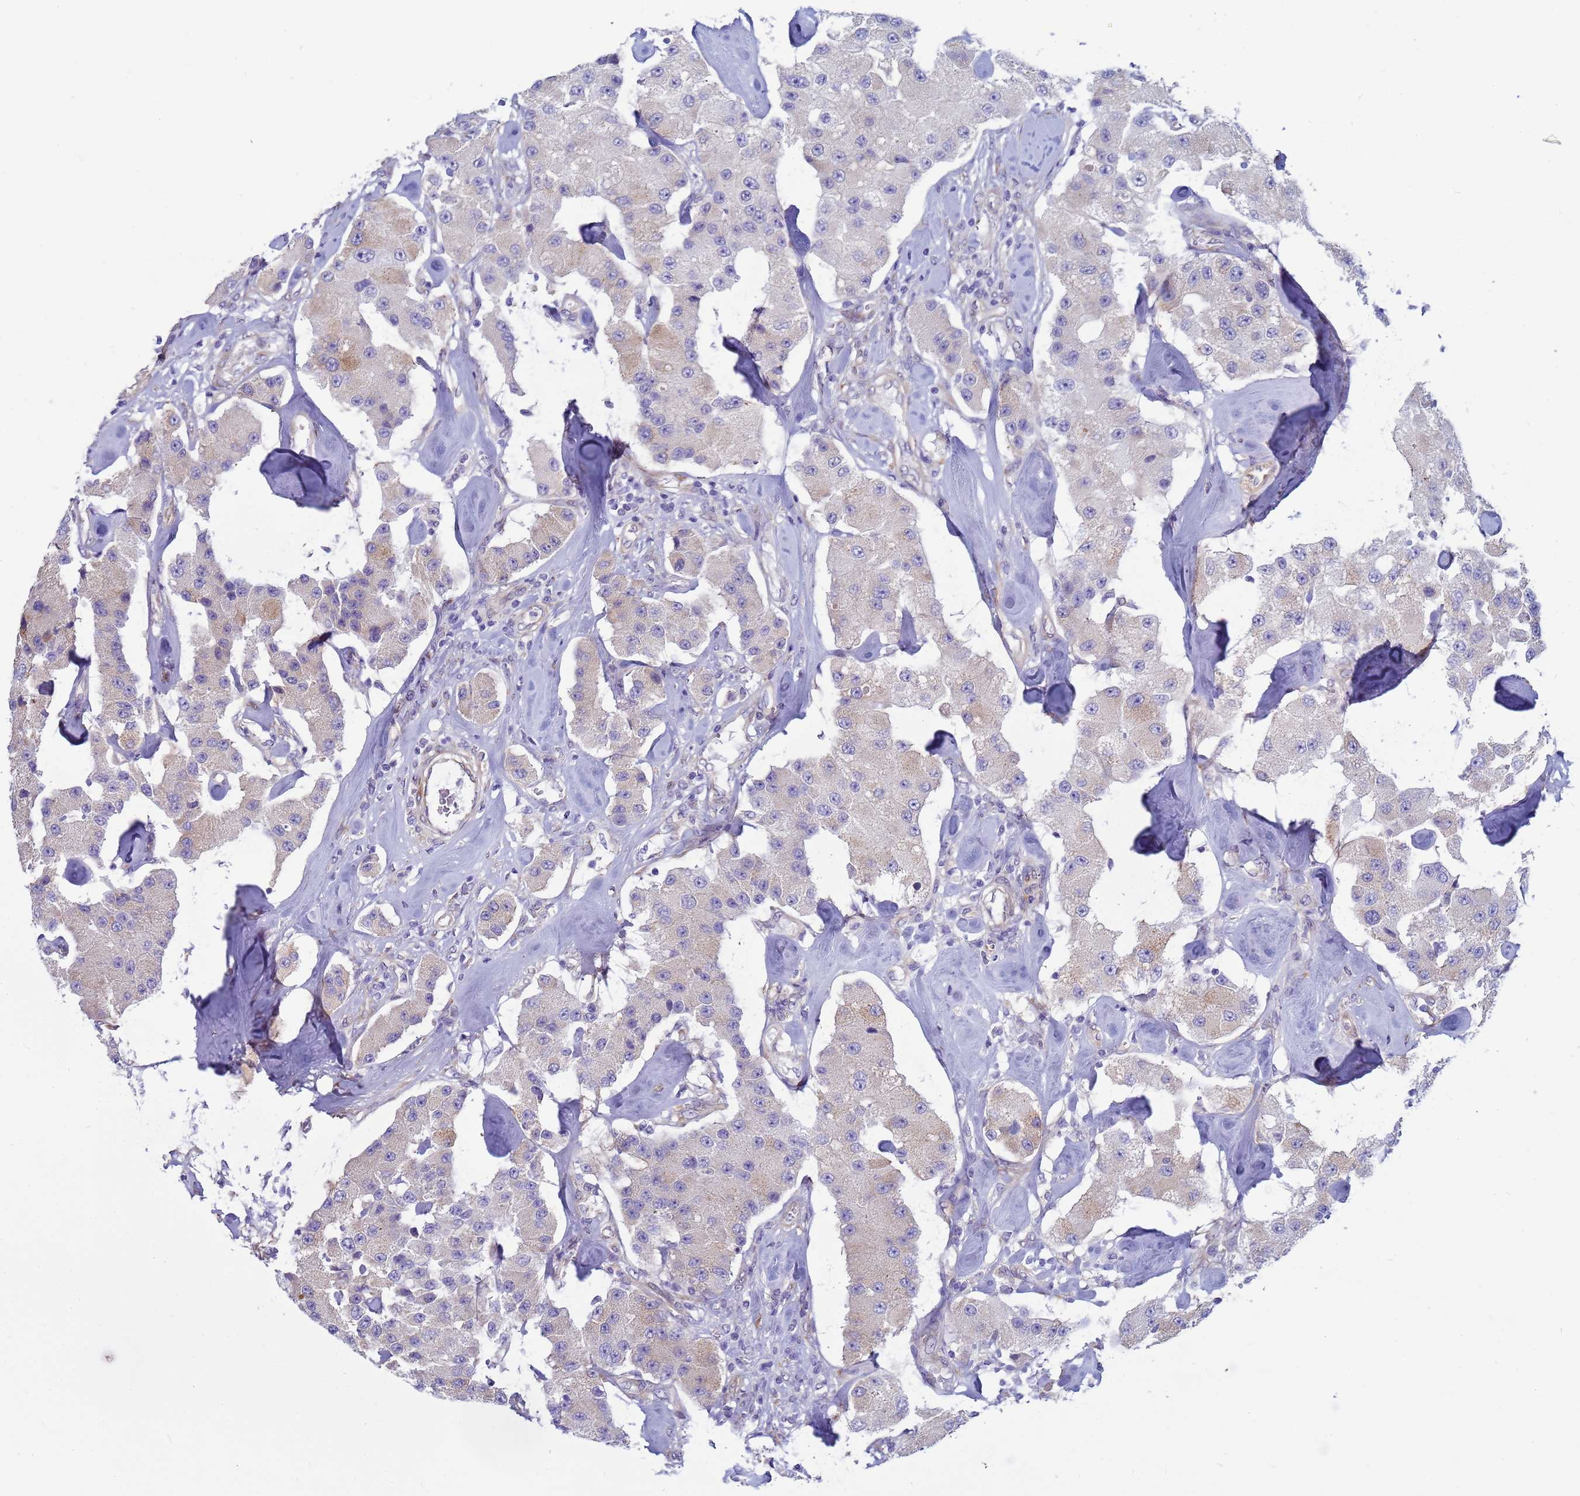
{"staining": {"intensity": "weak", "quantity": "<25%", "location": "cytoplasmic/membranous"}, "tissue": "carcinoid", "cell_type": "Tumor cells", "image_type": "cancer", "snomed": [{"axis": "morphology", "description": "Carcinoid, malignant, NOS"}, {"axis": "topography", "description": "Pancreas"}], "caption": "Tumor cells show no significant protein expression in carcinoid.", "gene": "TRPC6", "patient": {"sex": "male", "age": 41}}